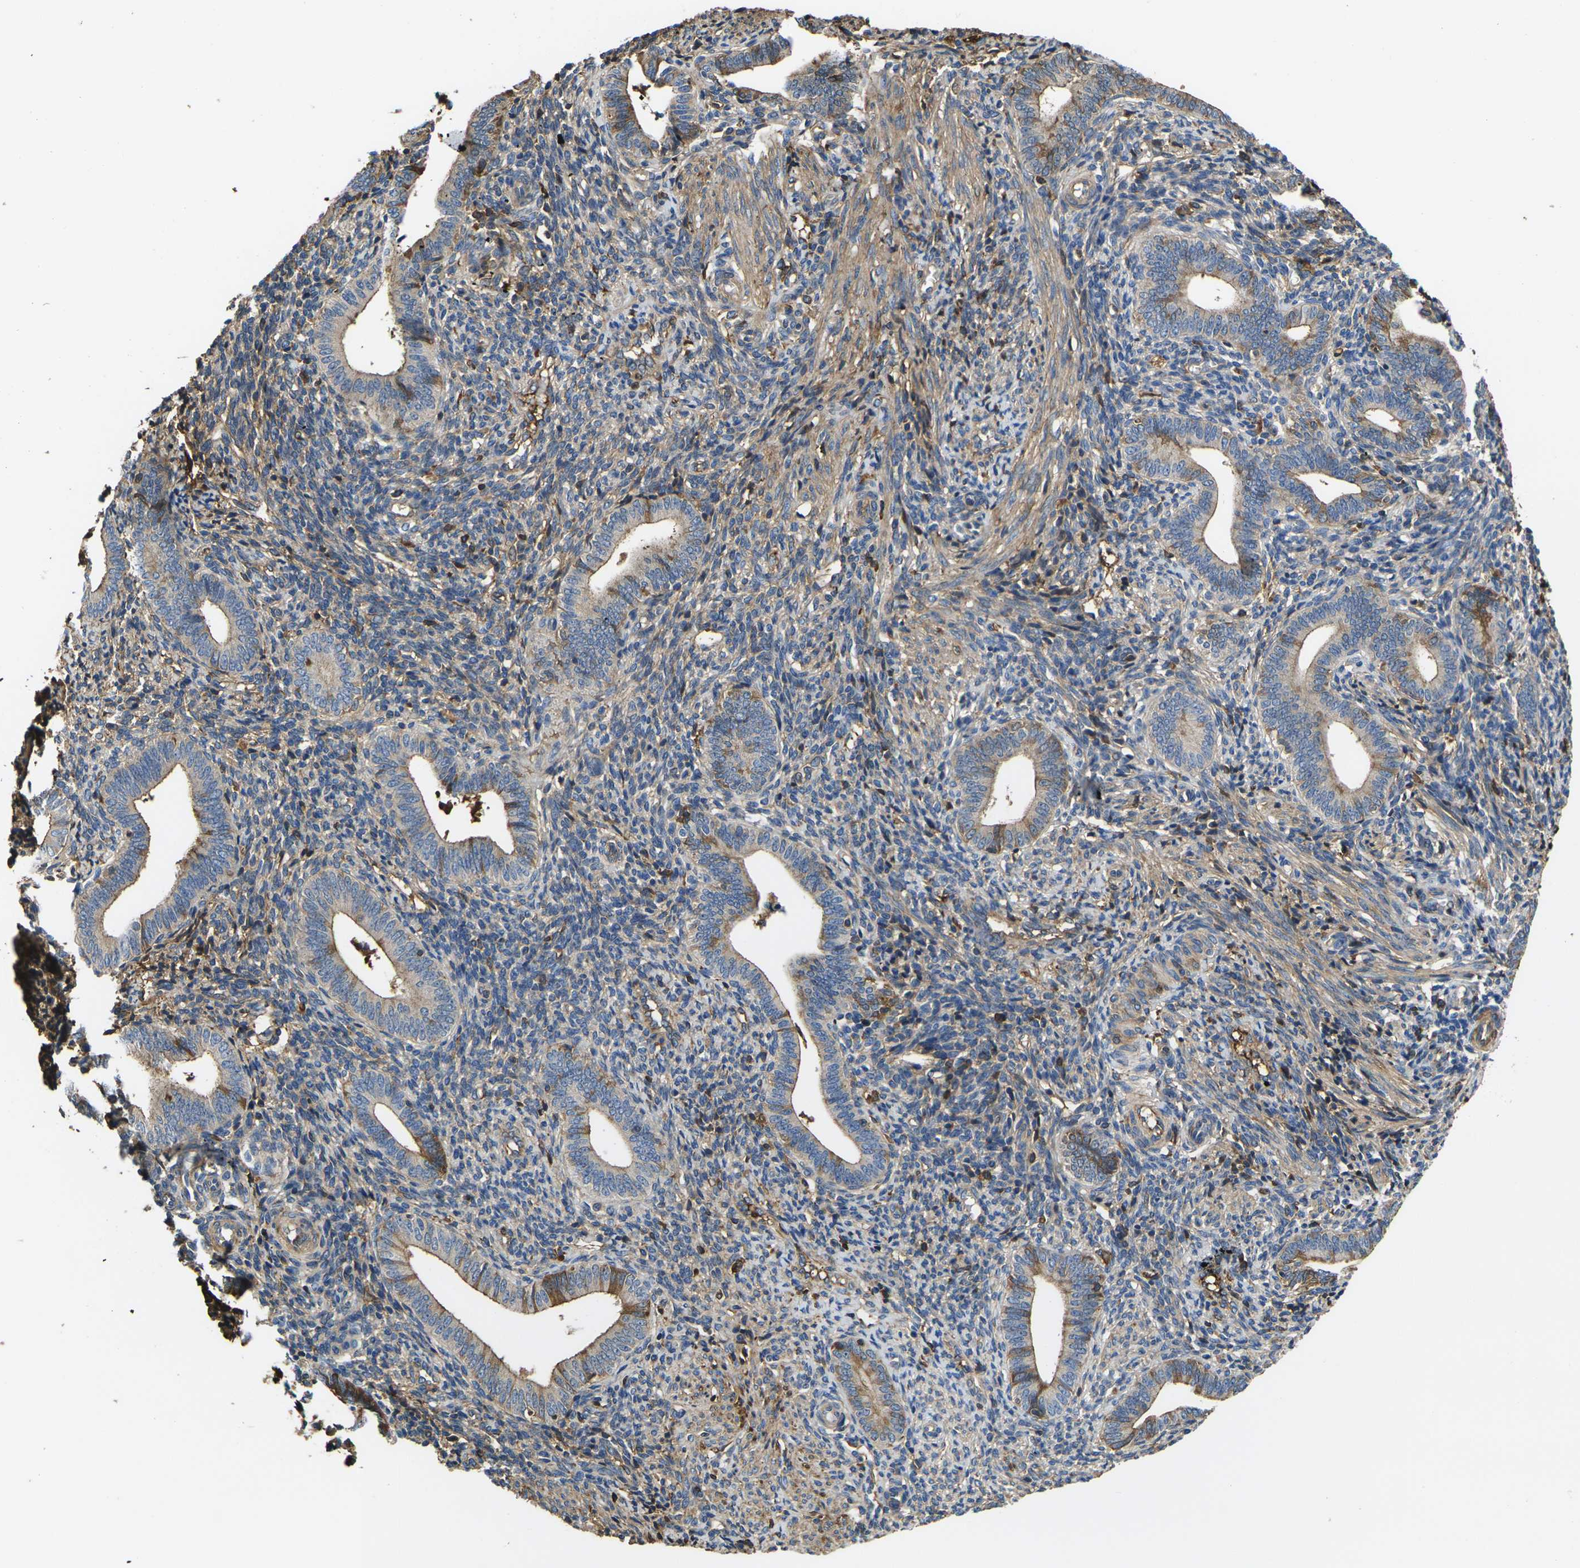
{"staining": {"intensity": "moderate", "quantity": ">75%", "location": "cytoplasmic/membranous"}, "tissue": "endometrium", "cell_type": "Cells in endometrial stroma", "image_type": "normal", "snomed": [{"axis": "morphology", "description": "Normal tissue, NOS"}, {"axis": "topography", "description": "Uterus"}, {"axis": "topography", "description": "Endometrium"}], "caption": "Protein analysis of benign endometrium shows moderate cytoplasmic/membranous expression in approximately >75% of cells in endometrial stroma. (Brightfield microscopy of DAB IHC at high magnification).", "gene": "HSPG2", "patient": {"sex": "female", "age": 33}}